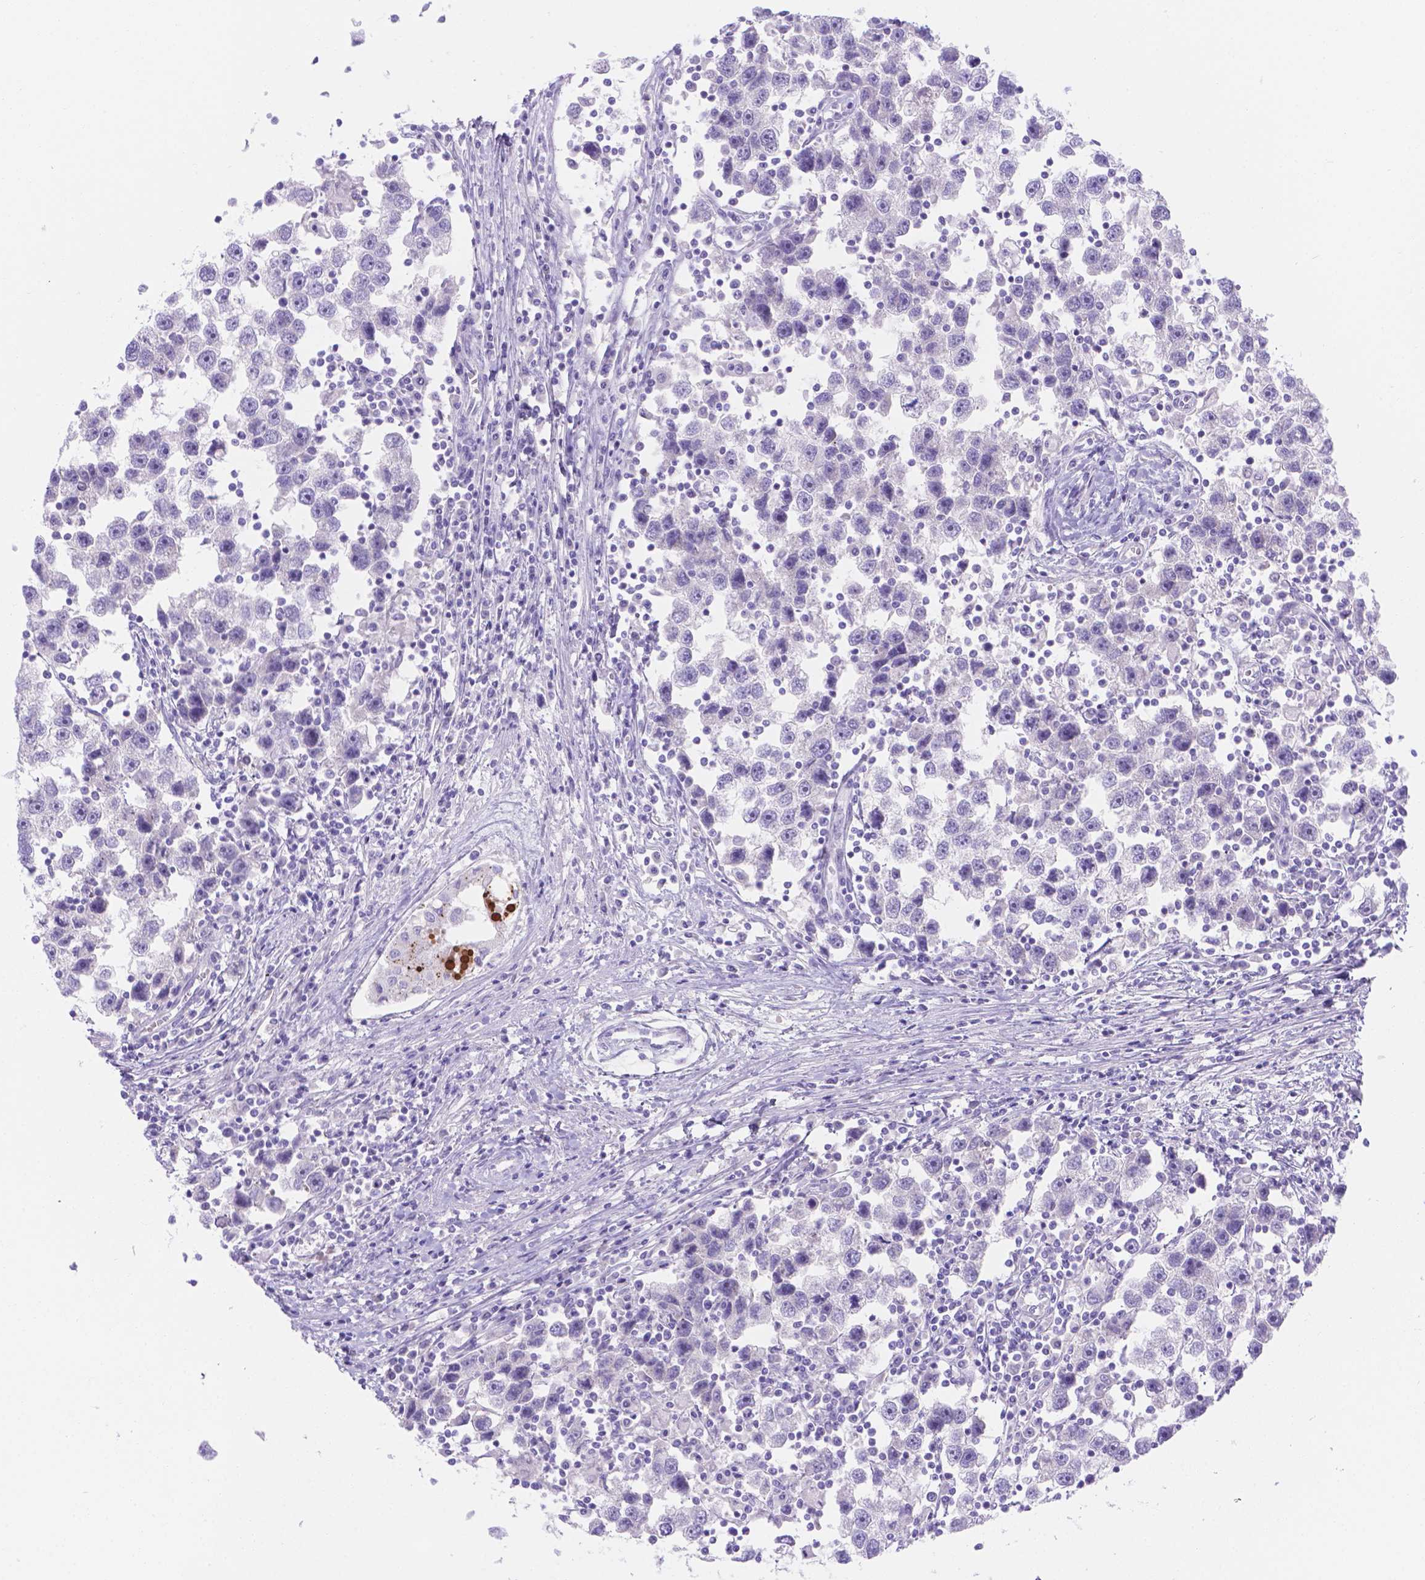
{"staining": {"intensity": "negative", "quantity": "none", "location": "none"}, "tissue": "testis cancer", "cell_type": "Tumor cells", "image_type": "cancer", "snomed": [{"axis": "morphology", "description": "Seminoma, NOS"}, {"axis": "topography", "description": "Testis"}], "caption": "Tumor cells show no significant expression in testis seminoma.", "gene": "MLN", "patient": {"sex": "male", "age": 30}}